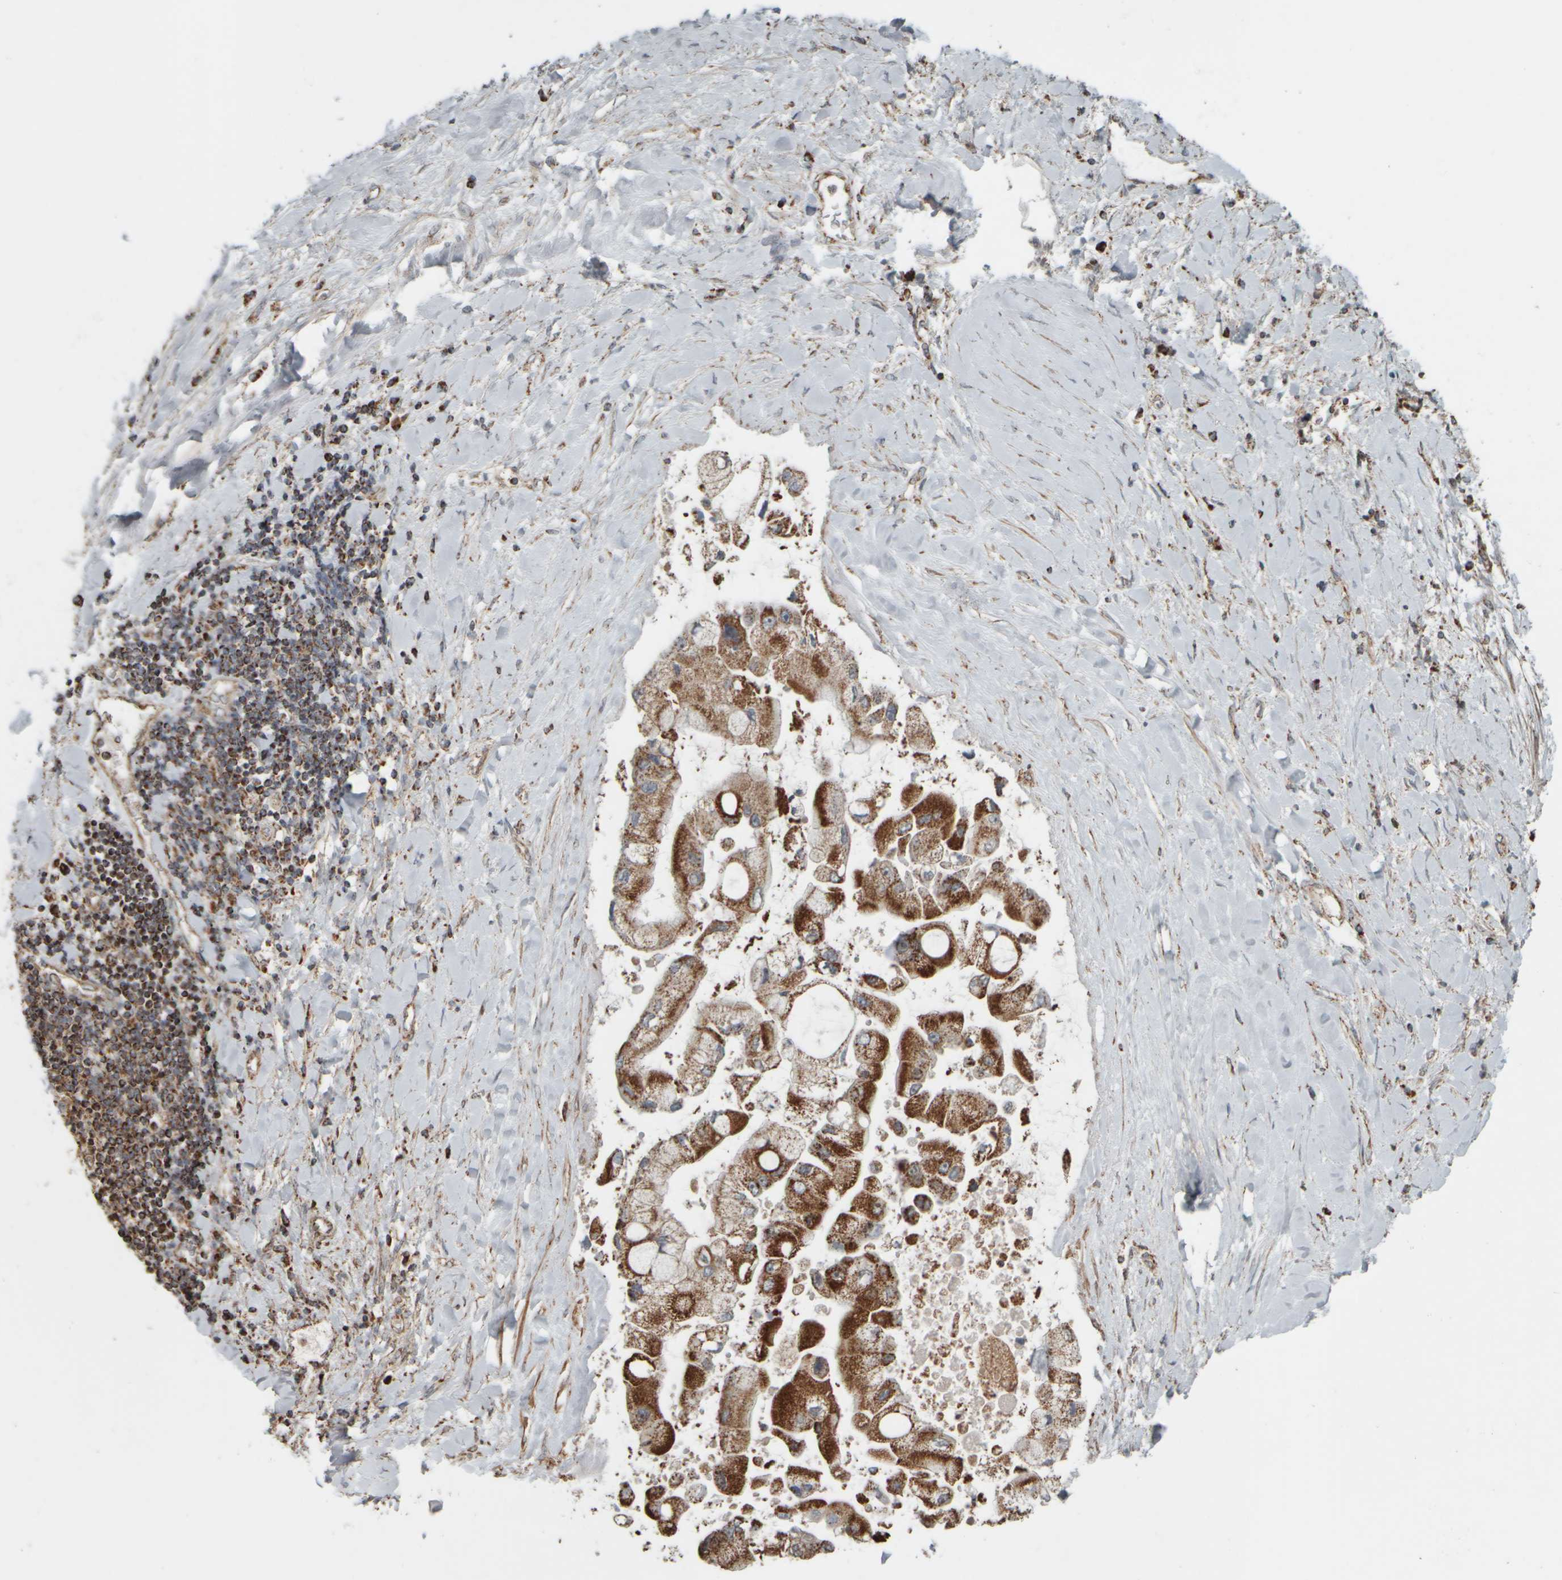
{"staining": {"intensity": "strong", "quantity": ">75%", "location": "cytoplasmic/membranous"}, "tissue": "liver cancer", "cell_type": "Tumor cells", "image_type": "cancer", "snomed": [{"axis": "morphology", "description": "Cholangiocarcinoma"}, {"axis": "topography", "description": "Liver"}], "caption": "The histopathology image shows a brown stain indicating the presence of a protein in the cytoplasmic/membranous of tumor cells in cholangiocarcinoma (liver). (DAB IHC, brown staining for protein, blue staining for nuclei).", "gene": "APBB2", "patient": {"sex": "male", "age": 50}}